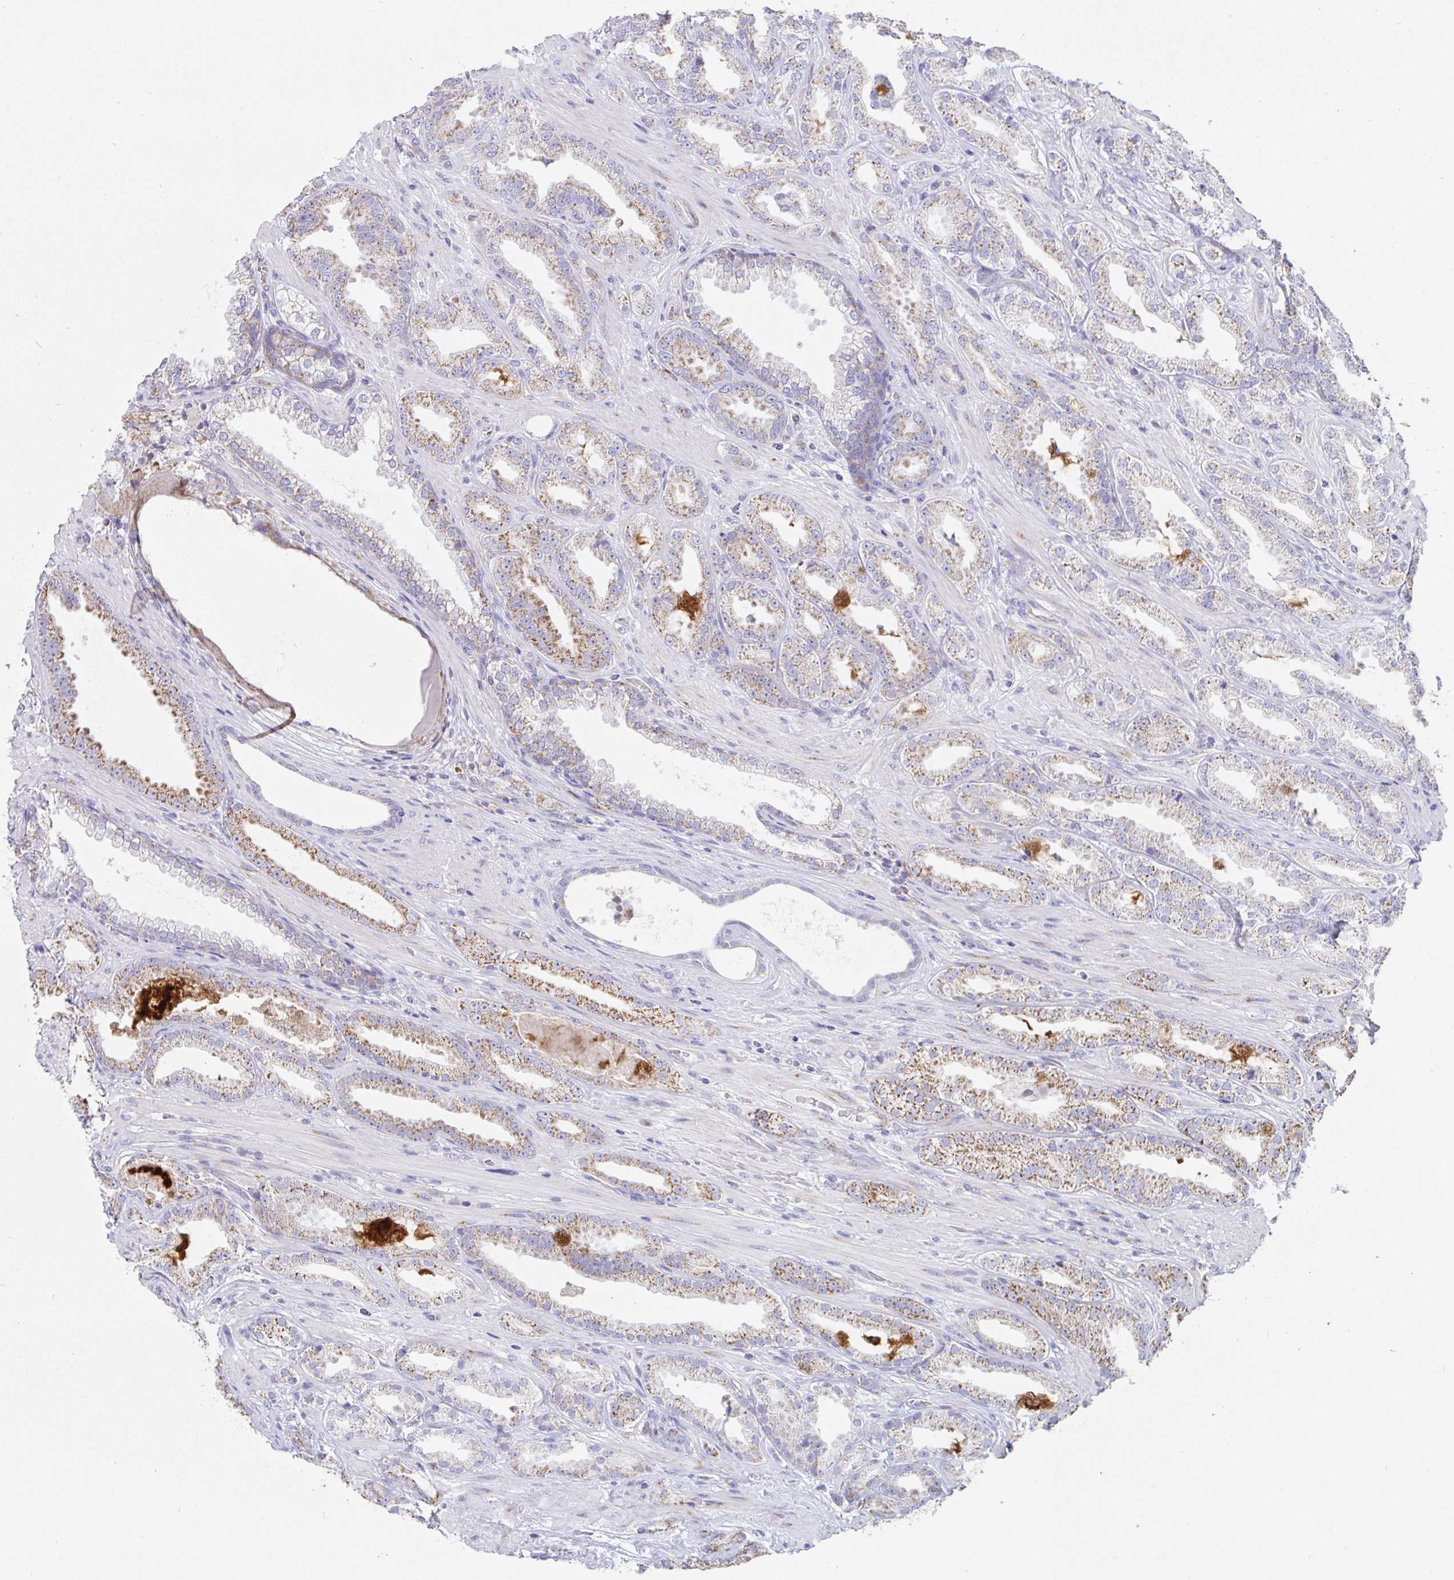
{"staining": {"intensity": "moderate", "quantity": "25%-75%", "location": "cytoplasmic/membranous"}, "tissue": "prostate cancer", "cell_type": "Tumor cells", "image_type": "cancer", "snomed": [{"axis": "morphology", "description": "Adenocarcinoma, Low grade"}, {"axis": "topography", "description": "Prostate"}], "caption": "This is an image of immunohistochemistry (IHC) staining of prostate adenocarcinoma (low-grade), which shows moderate positivity in the cytoplasmic/membranous of tumor cells.", "gene": "AIFM1", "patient": {"sex": "male", "age": 61}}